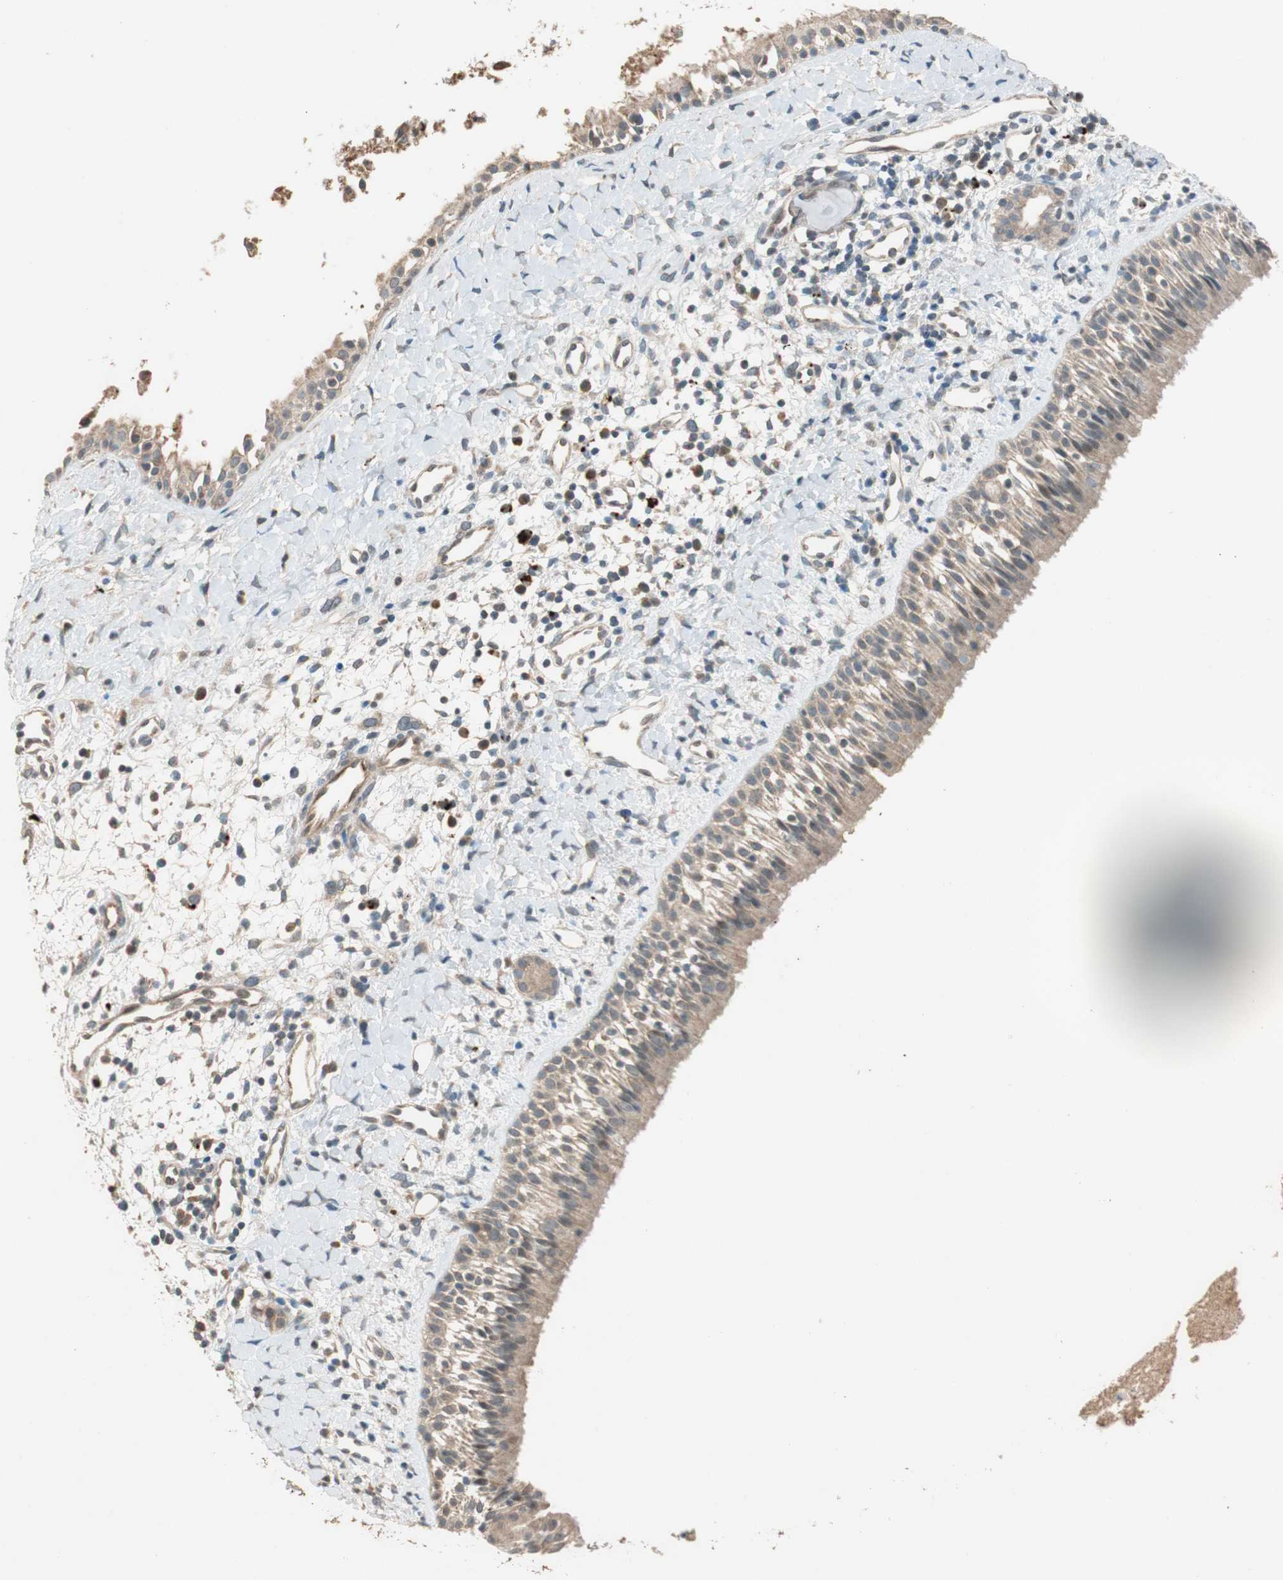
{"staining": {"intensity": "moderate", "quantity": ">75%", "location": "cytoplasmic/membranous"}, "tissue": "nasopharynx", "cell_type": "Respiratory epithelial cells", "image_type": "normal", "snomed": [{"axis": "morphology", "description": "Normal tissue, NOS"}, {"axis": "topography", "description": "Nasopharynx"}], "caption": "Protein positivity by immunohistochemistry shows moderate cytoplasmic/membranous staining in approximately >75% of respiratory epithelial cells in unremarkable nasopharynx.", "gene": "GLB1", "patient": {"sex": "male", "age": 22}}